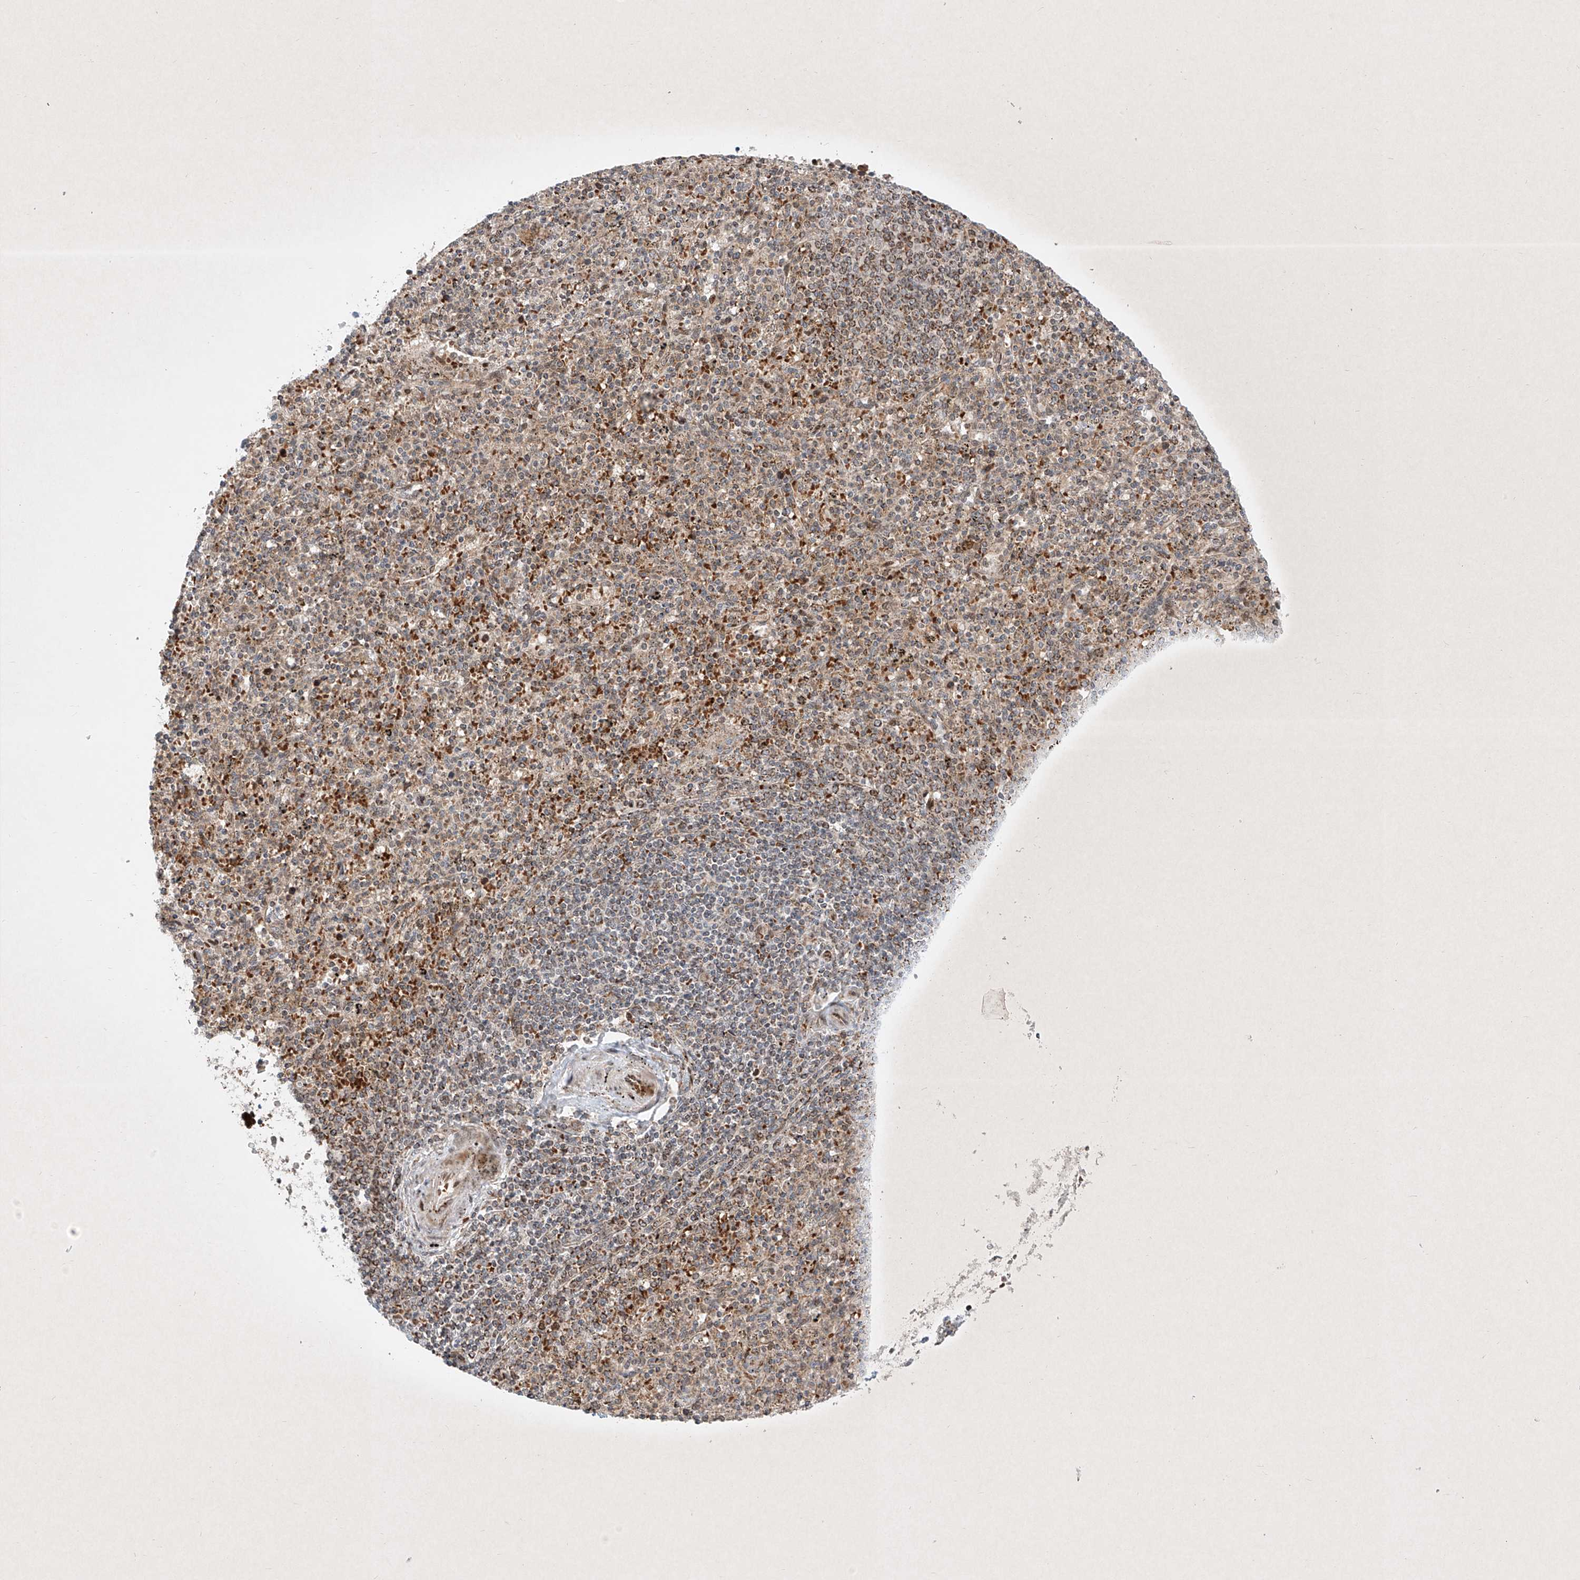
{"staining": {"intensity": "moderate", "quantity": "<25%", "location": "cytoplasmic/membranous,nuclear"}, "tissue": "spleen", "cell_type": "Cells in red pulp", "image_type": "normal", "snomed": [{"axis": "morphology", "description": "Normal tissue, NOS"}, {"axis": "topography", "description": "Spleen"}], "caption": "The image demonstrates immunohistochemical staining of normal spleen. There is moderate cytoplasmic/membranous,nuclear staining is present in approximately <25% of cells in red pulp.", "gene": "EPG5", "patient": {"sex": "male", "age": 72}}